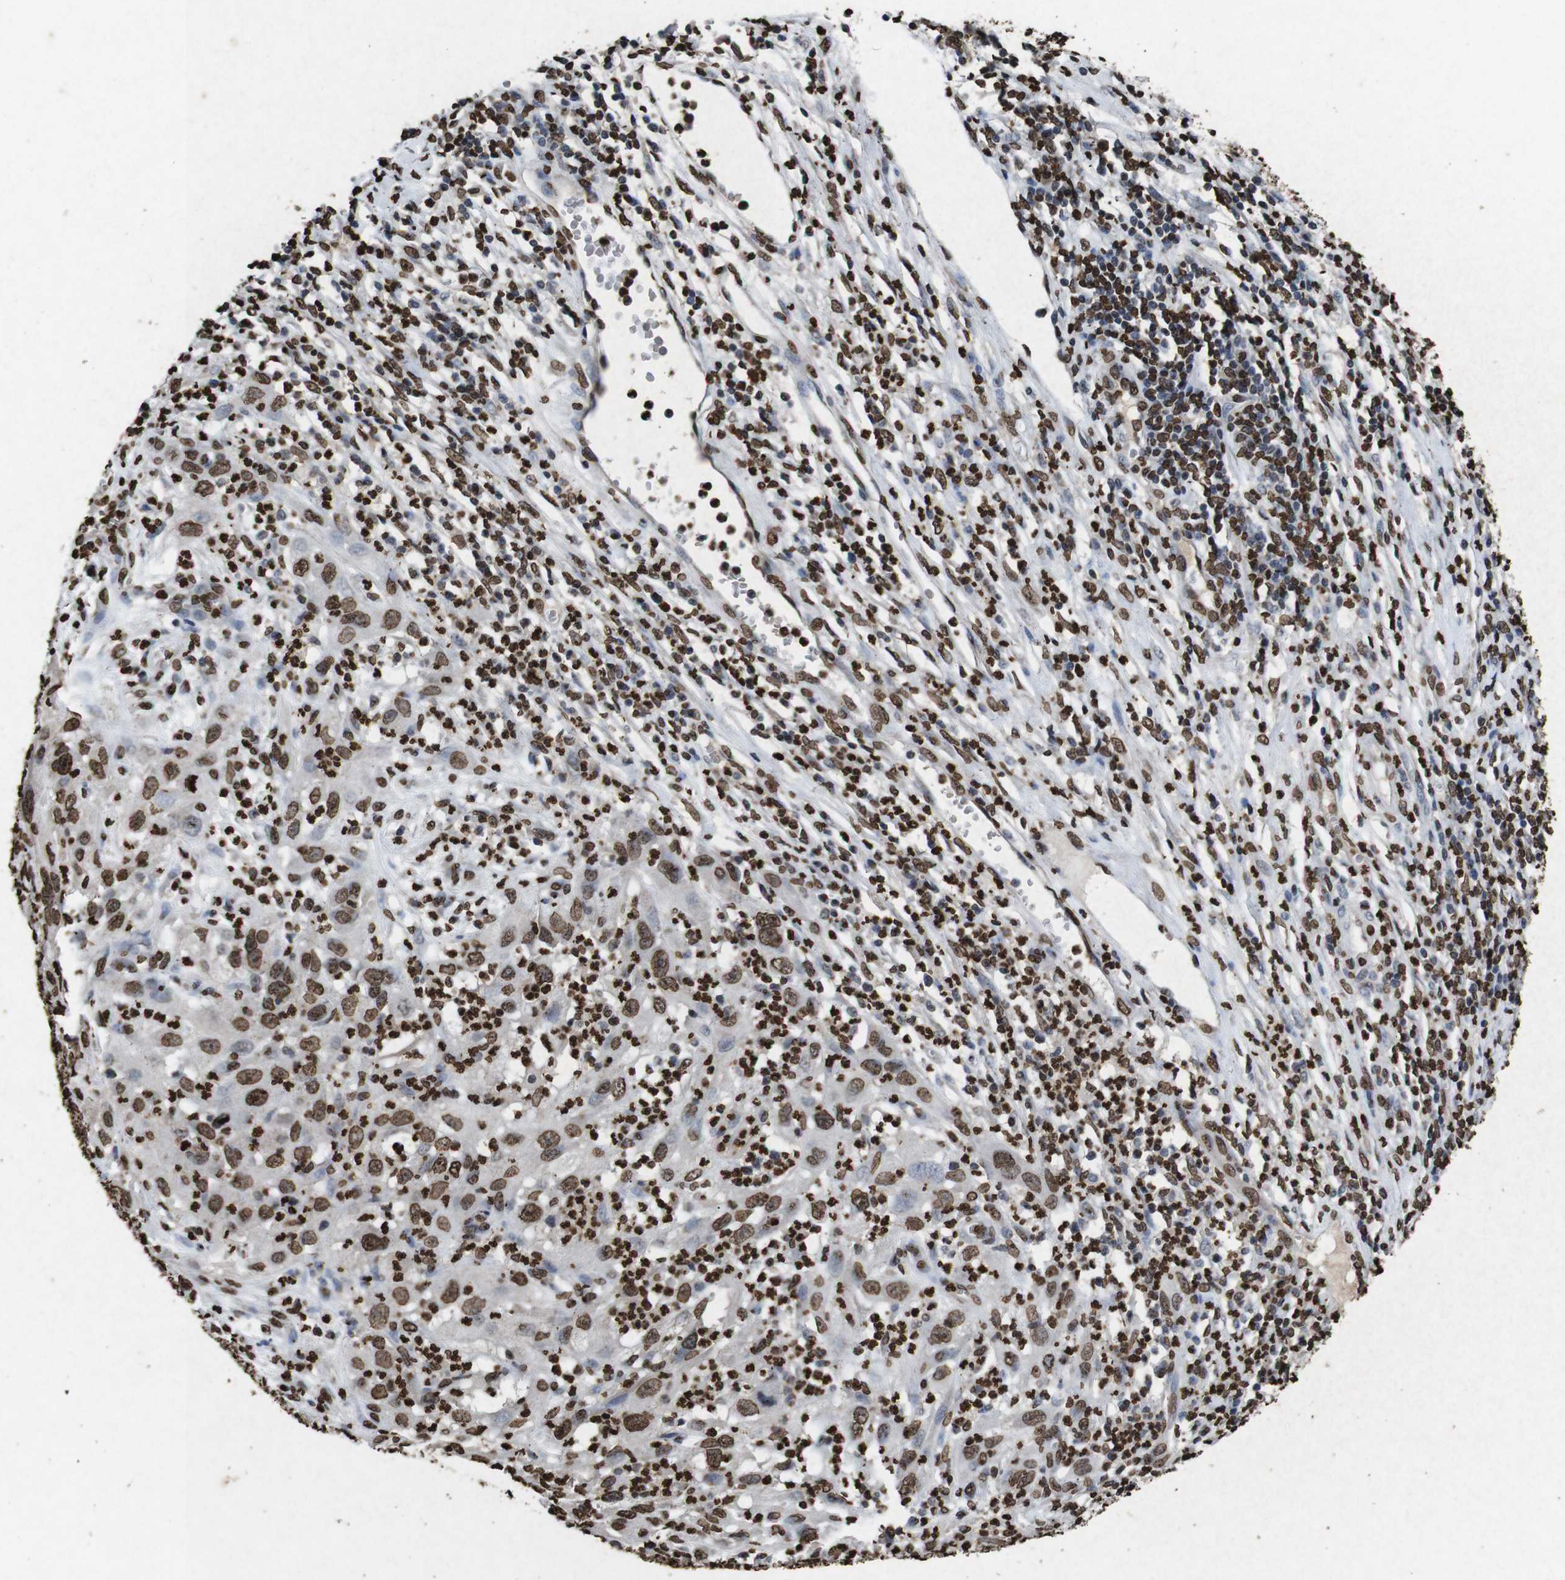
{"staining": {"intensity": "moderate", "quantity": ">75%", "location": "nuclear"}, "tissue": "cervical cancer", "cell_type": "Tumor cells", "image_type": "cancer", "snomed": [{"axis": "morphology", "description": "Squamous cell carcinoma, NOS"}, {"axis": "topography", "description": "Cervix"}], "caption": "Immunohistochemical staining of human cervical cancer (squamous cell carcinoma) demonstrates medium levels of moderate nuclear protein expression in approximately >75% of tumor cells.", "gene": "MDM2", "patient": {"sex": "female", "age": 32}}